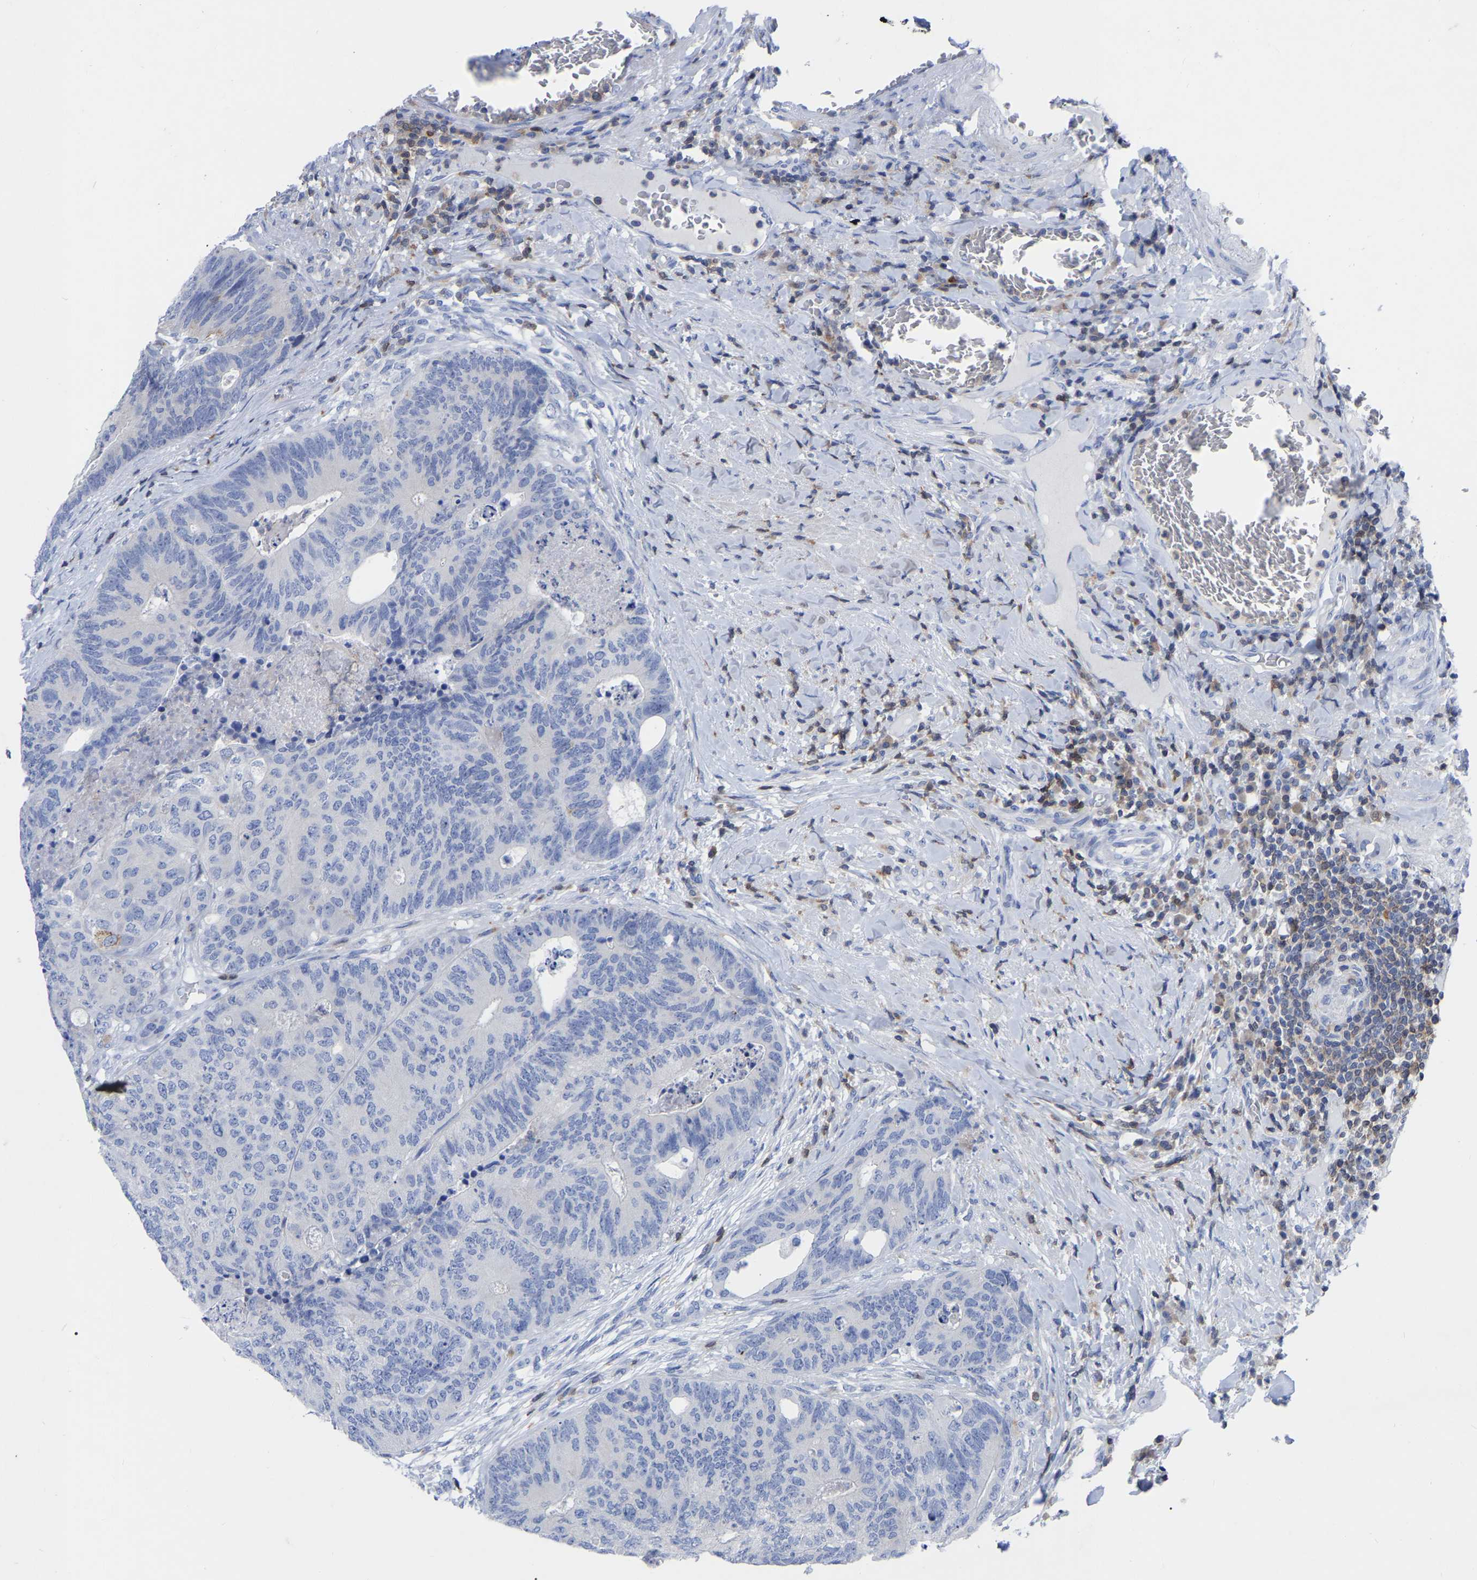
{"staining": {"intensity": "negative", "quantity": "none", "location": "none"}, "tissue": "colorectal cancer", "cell_type": "Tumor cells", "image_type": "cancer", "snomed": [{"axis": "morphology", "description": "Adenocarcinoma, NOS"}, {"axis": "topography", "description": "Colon"}], "caption": "Photomicrograph shows no protein expression in tumor cells of adenocarcinoma (colorectal) tissue.", "gene": "PTPN7", "patient": {"sex": "female", "age": 67}}